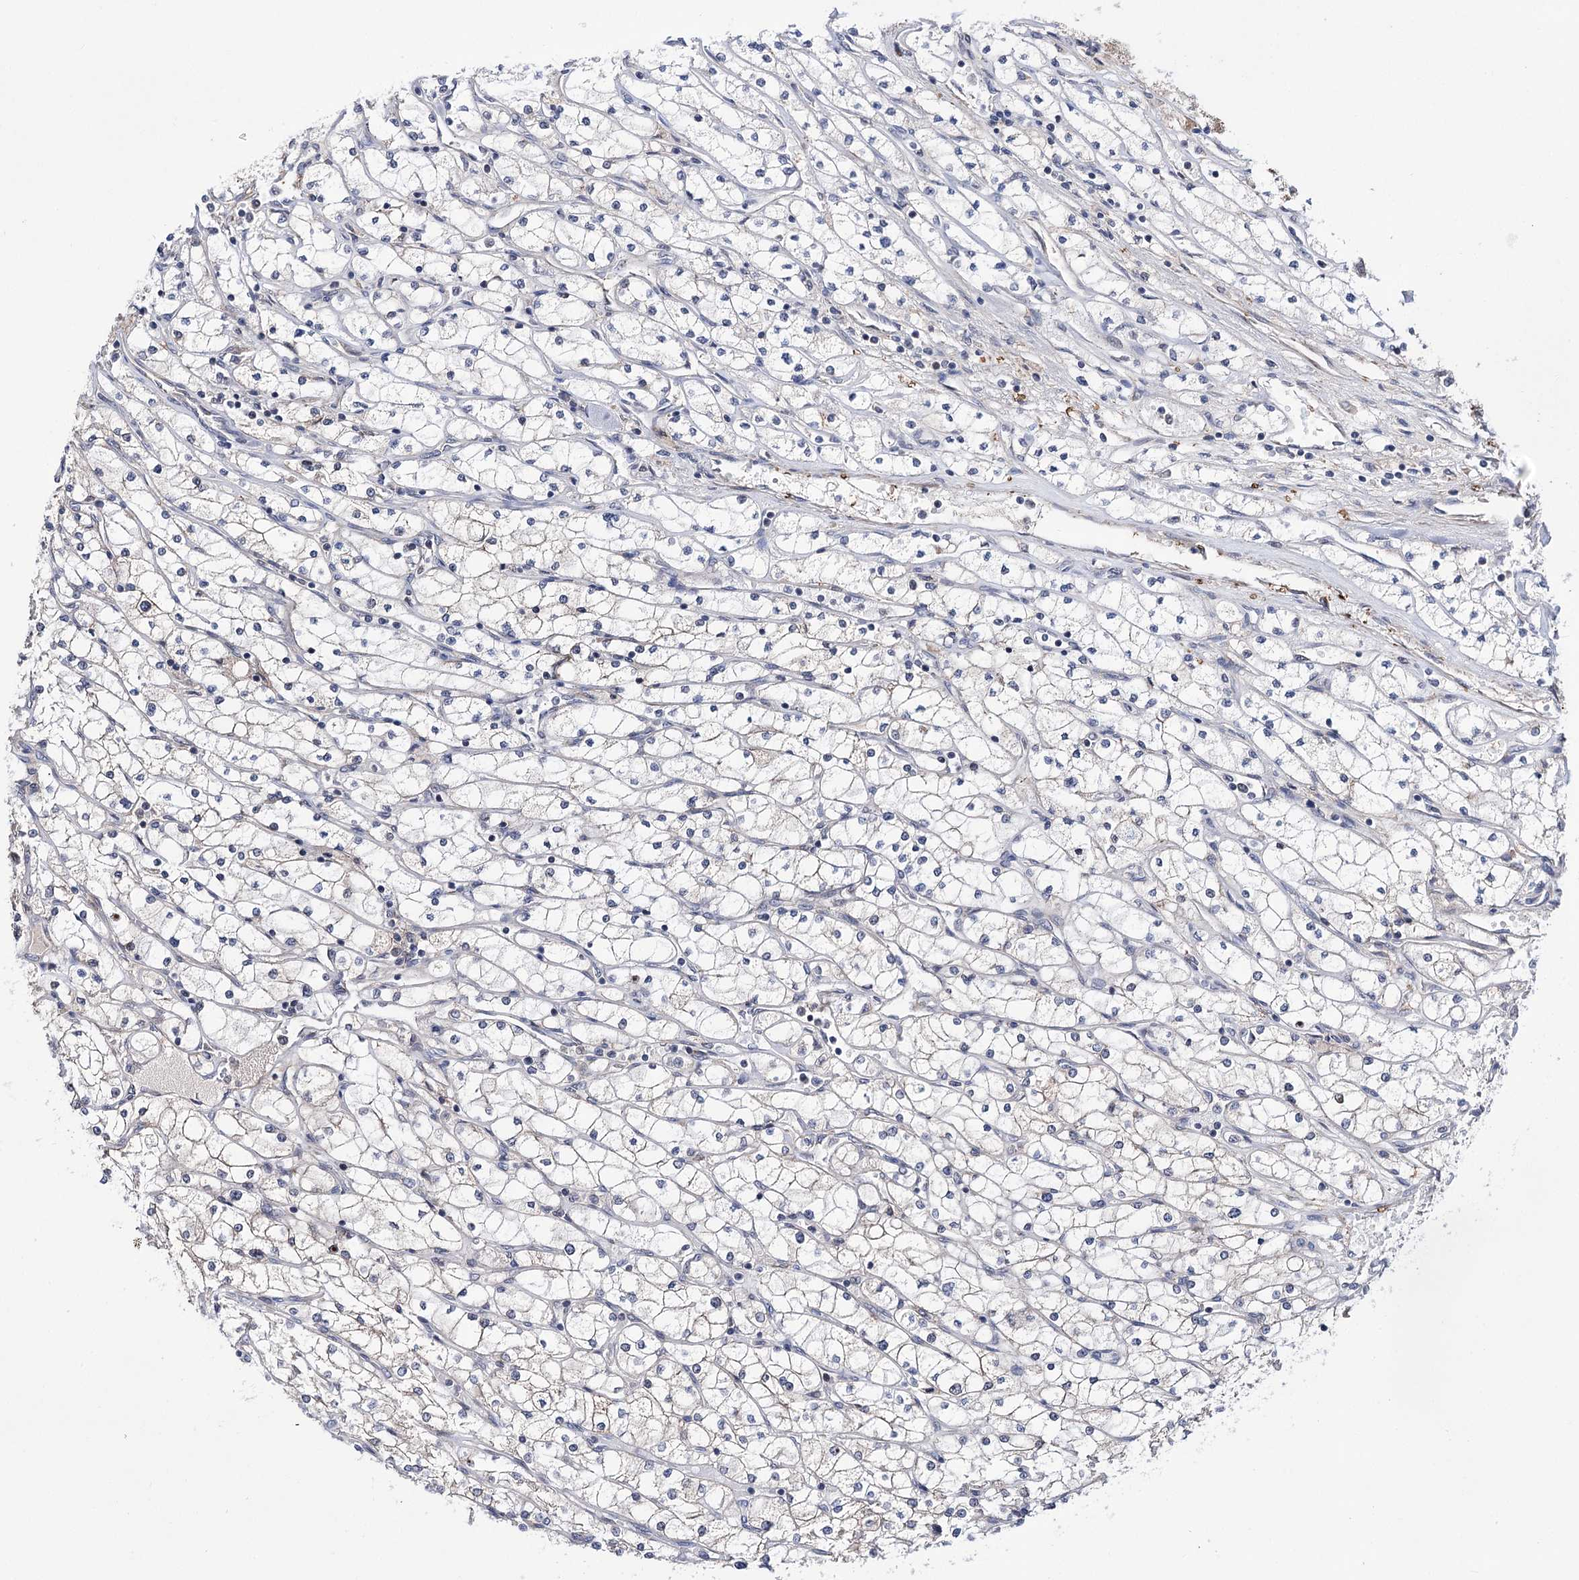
{"staining": {"intensity": "negative", "quantity": "none", "location": "none"}, "tissue": "renal cancer", "cell_type": "Tumor cells", "image_type": "cancer", "snomed": [{"axis": "morphology", "description": "Adenocarcinoma, NOS"}, {"axis": "topography", "description": "Kidney"}], "caption": "High power microscopy micrograph of an IHC micrograph of renal cancer (adenocarcinoma), revealing no significant staining in tumor cells. (DAB immunohistochemistry (IHC) with hematoxylin counter stain).", "gene": "PPRC1", "patient": {"sex": "male", "age": 80}}